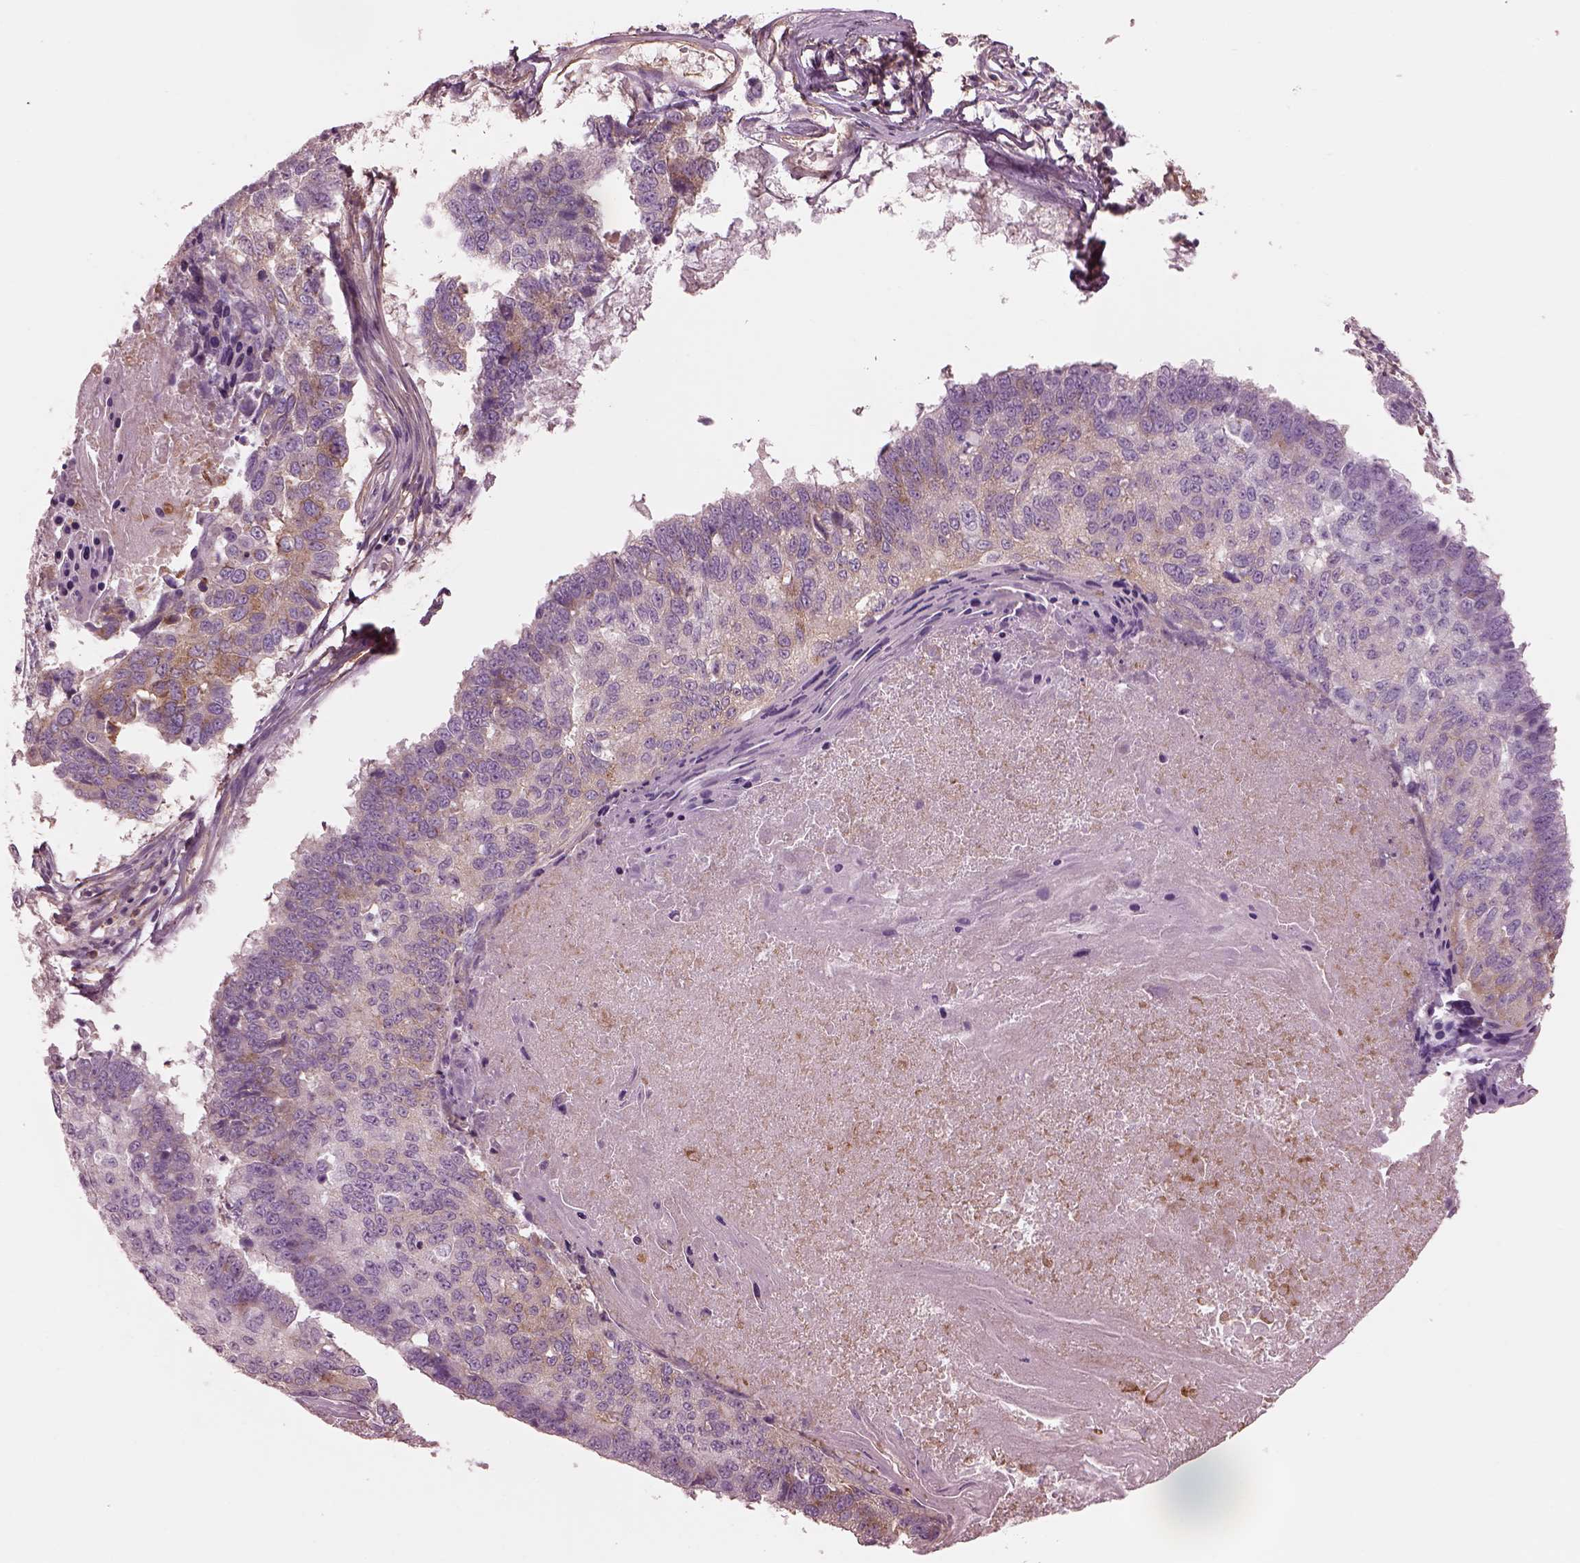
{"staining": {"intensity": "weak", "quantity": "<25%", "location": "cytoplasmic/membranous"}, "tissue": "lung cancer", "cell_type": "Tumor cells", "image_type": "cancer", "snomed": [{"axis": "morphology", "description": "Squamous cell carcinoma, NOS"}, {"axis": "topography", "description": "Lung"}], "caption": "DAB immunohistochemical staining of human lung squamous cell carcinoma reveals no significant staining in tumor cells.", "gene": "ELAPOR1", "patient": {"sex": "male", "age": 73}}